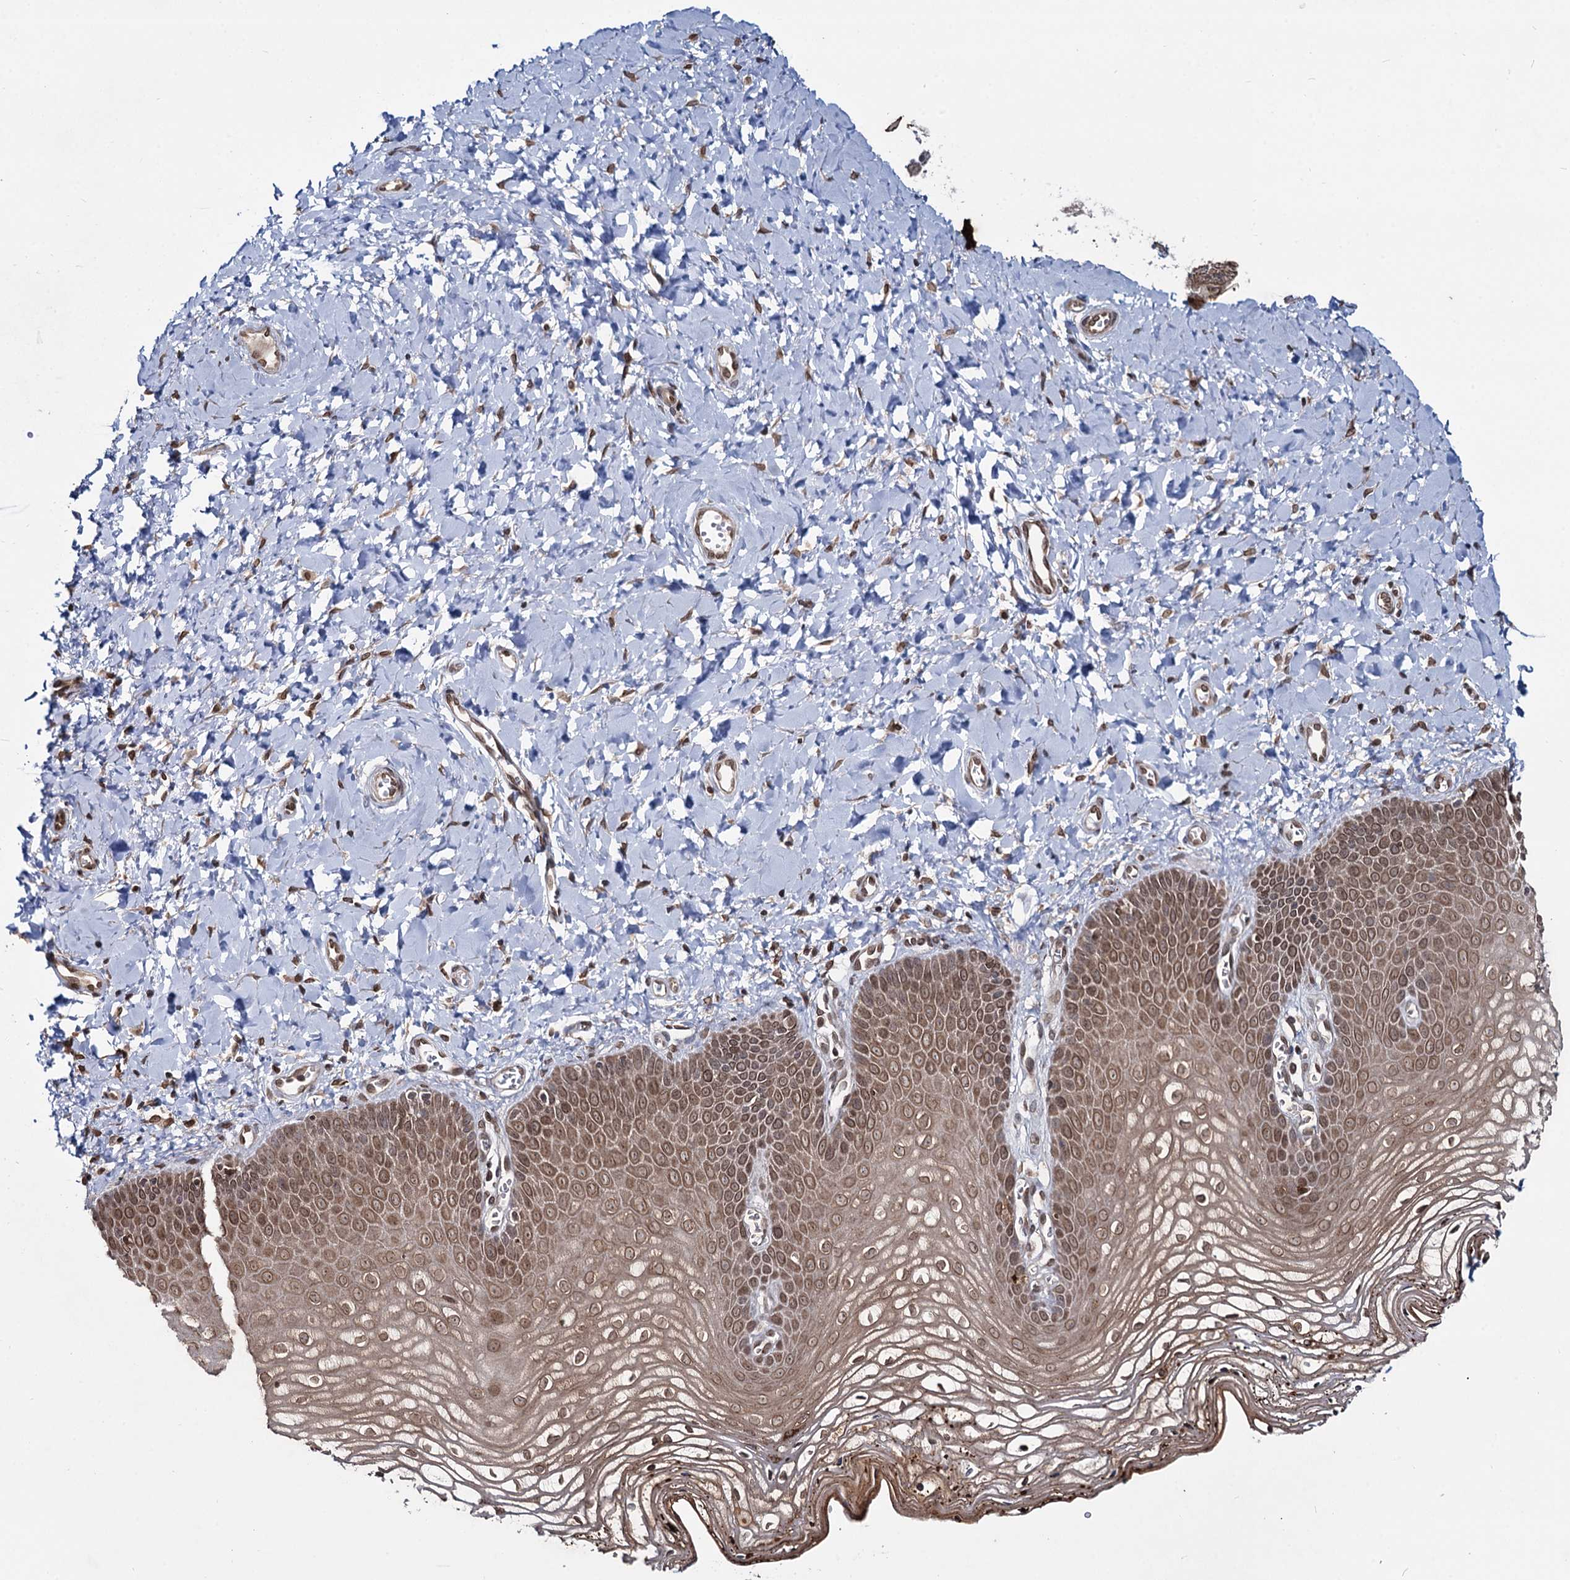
{"staining": {"intensity": "strong", "quantity": ">75%", "location": "cytoplasmic/membranous,nuclear"}, "tissue": "vagina", "cell_type": "Squamous epithelial cells", "image_type": "normal", "snomed": [{"axis": "morphology", "description": "Normal tissue, NOS"}, {"axis": "topography", "description": "Vagina"}, {"axis": "topography", "description": "Cervix"}], "caption": "Immunohistochemical staining of benign vagina shows high levels of strong cytoplasmic/membranous,nuclear staining in about >75% of squamous epithelial cells.", "gene": "RNF6", "patient": {"sex": "female", "age": 40}}